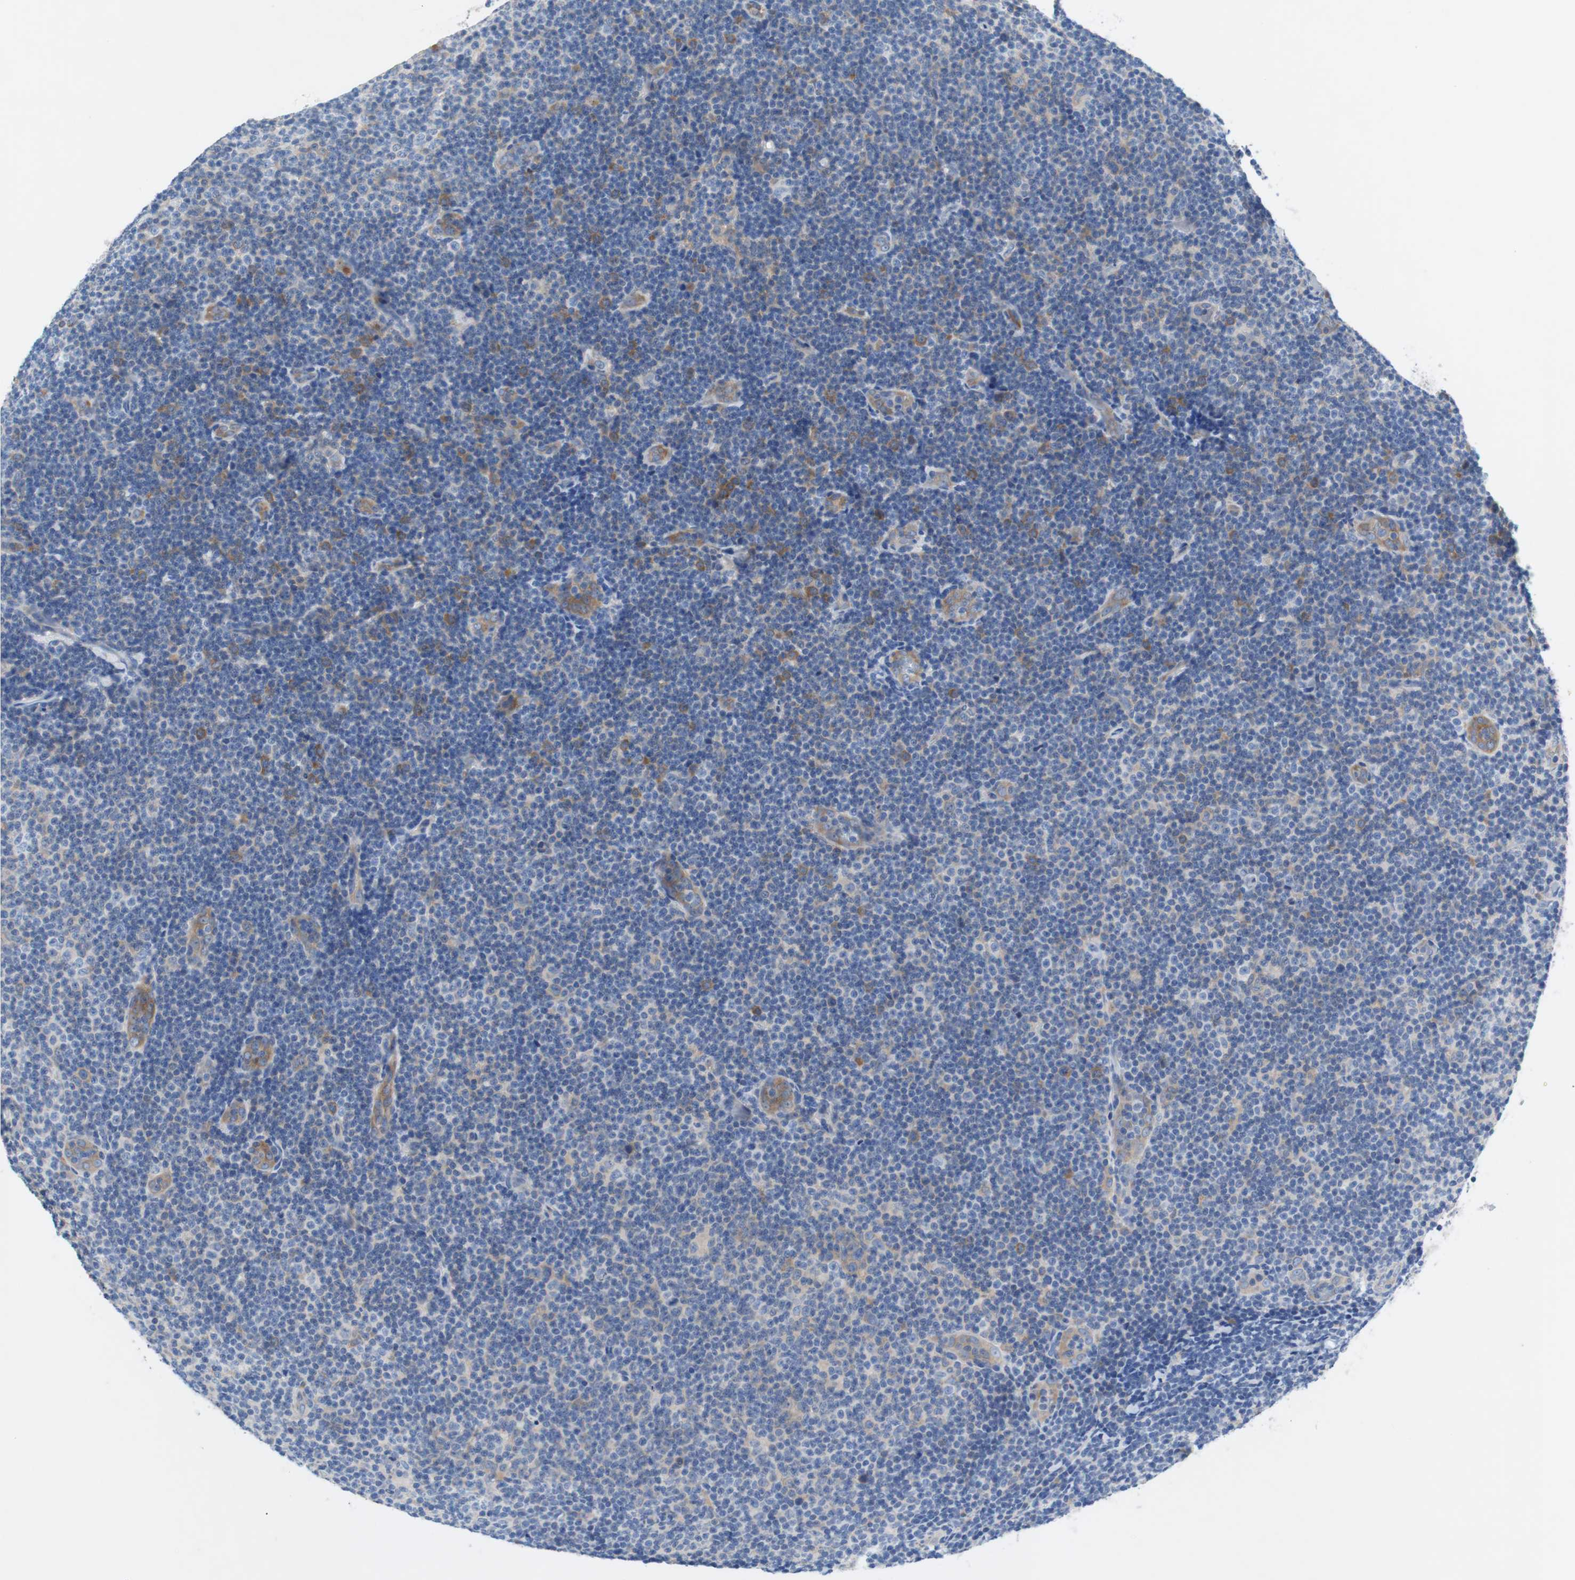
{"staining": {"intensity": "negative", "quantity": "none", "location": "none"}, "tissue": "lymphoma", "cell_type": "Tumor cells", "image_type": "cancer", "snomed": [{"axis": "morphology", "description": "Malignant lymphoma, non-Hodgkin's type, Low grade"}, {"axis": "topography", "description": "Lymph node"}], "caption": "Lymphoma was stained to show a protein in brown. There is no significant staining in tumor cells.", "gene": "EEF2K", "patient": {"sex": "male", "age": 83}}